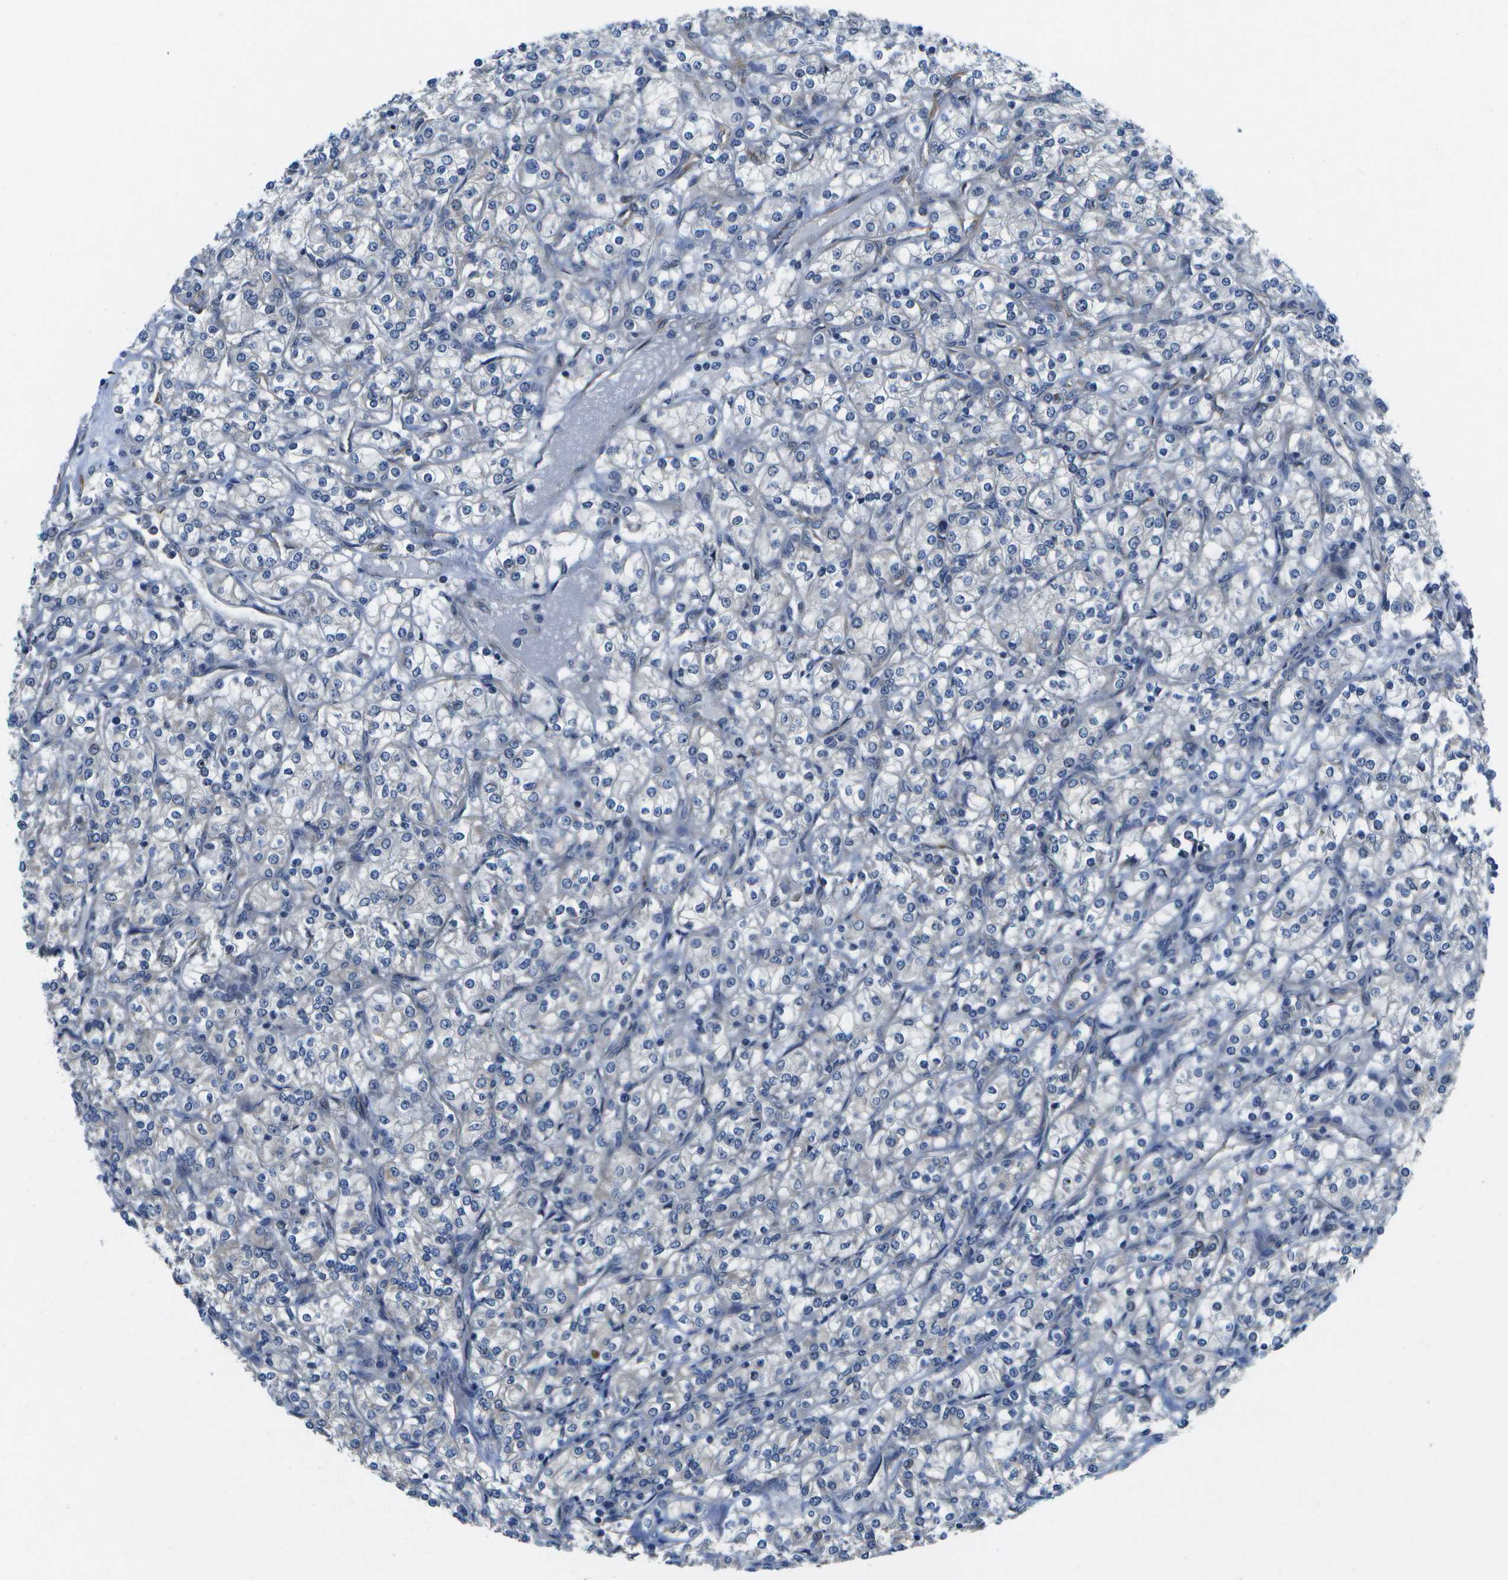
{"staining": {"intensity": "negative", "quantity": "none", "location": "none"}, "tissue": "renal cancer", "cell_type": "Tumor cells", "image_type": "cancer", "snomed": [{"axis": "morphology", "description": "Adenocarcinoma, NOS"}, {"axis": "topography", "description": "Kidney"}], "caption": "Immunohistochemistry histopathology image of renal cancer (adenocarcinoma) stained for a protein (brown), which demonstrates no expression in tumor cells.", "gene": "P3H1", "patient": {"sex": "male", "age": 77}}